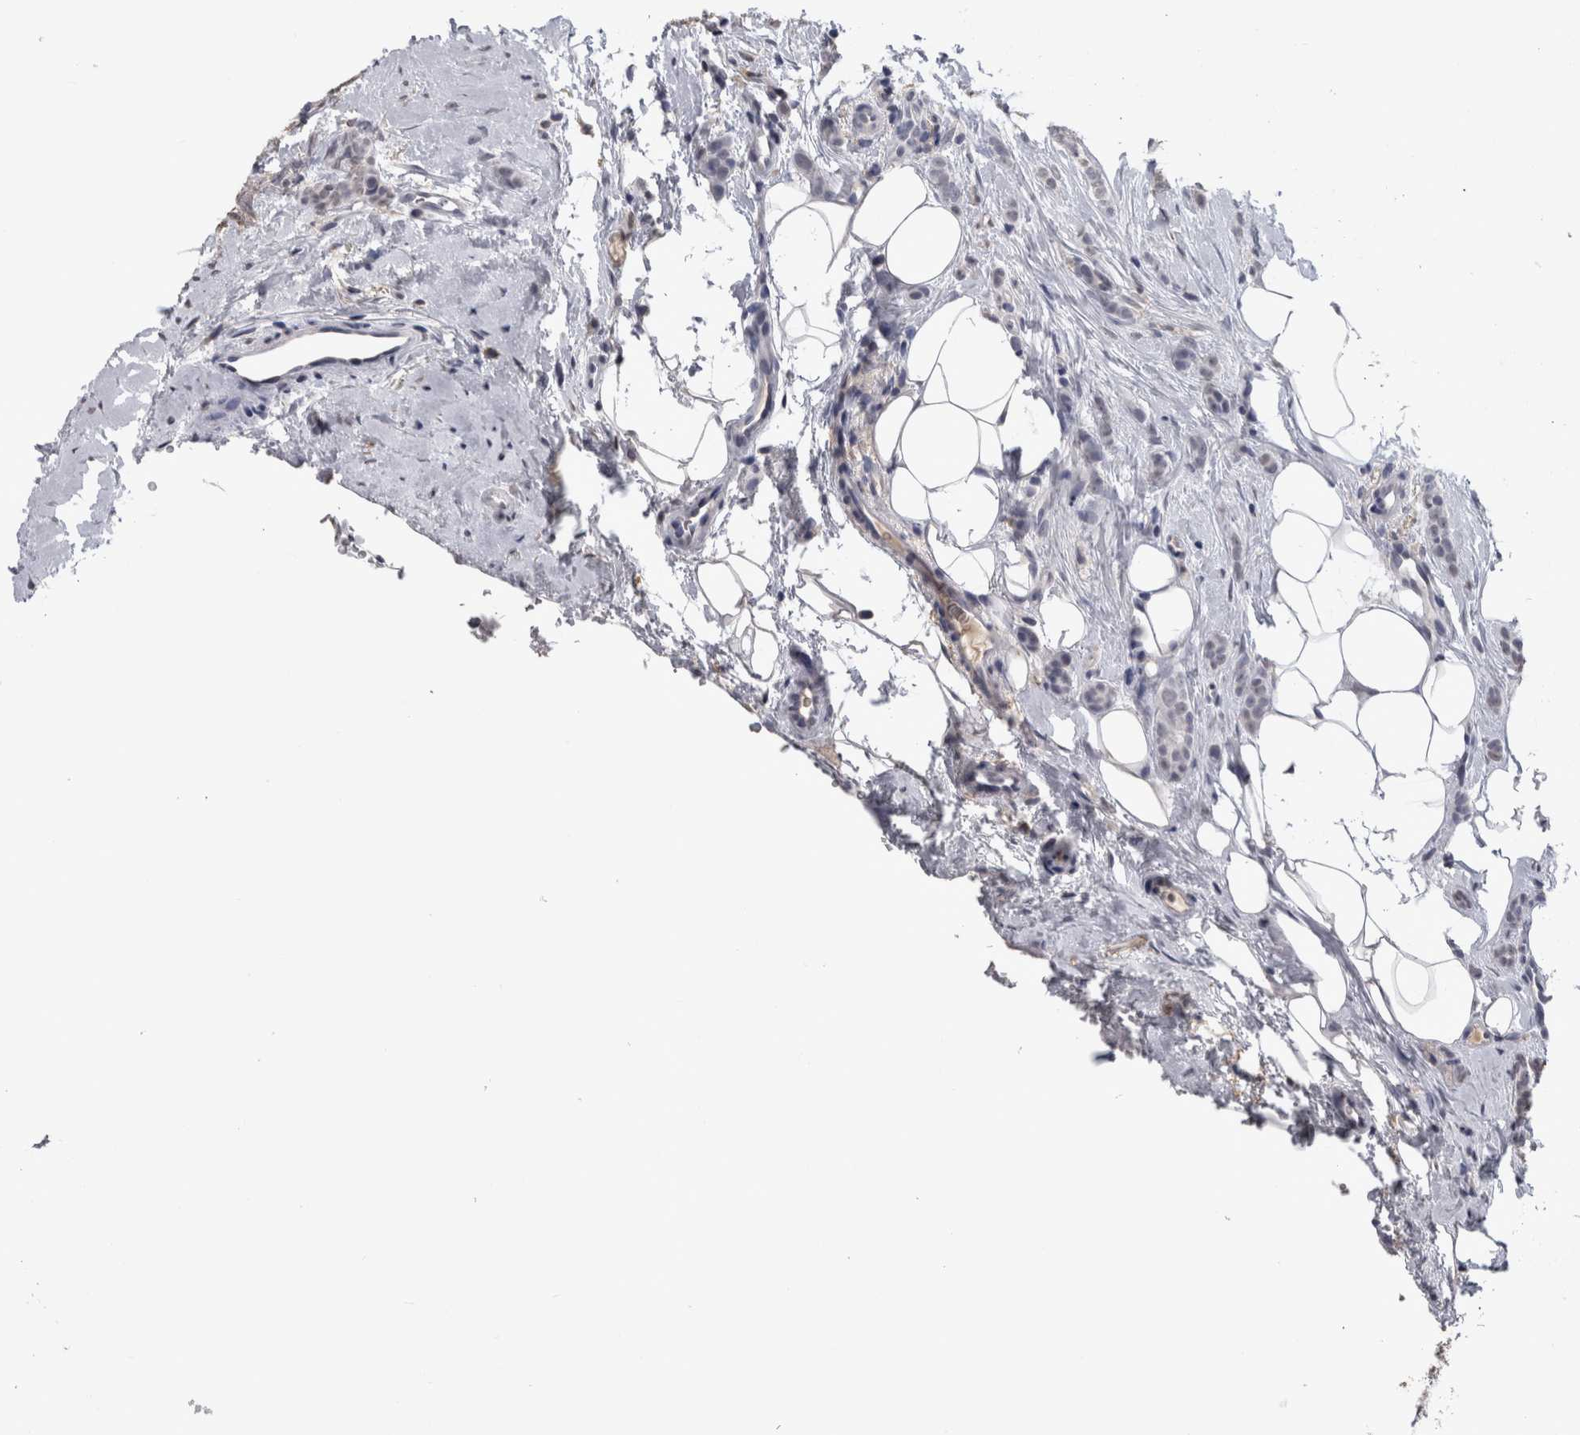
{"staining": {"intensity": "negative", "quantity": "none", "location": "none"}, "tissue": "breast cancer", "cell_type": "Tumor cells", "image_type": "cancer", "snomed": [{"axis": "morphology", "description": "Lobular carcinoma"}, {"axis": "topography", "description": "Skin"}, {"axis": "topography", "description": "Breast"}], "caption": "IHC micrograph of human breast cancer stained for a protein (brown), which exhibits no expression in tumor cells.", "gene": "PAX5", "patient": {"sex": "female", "age": 46}}